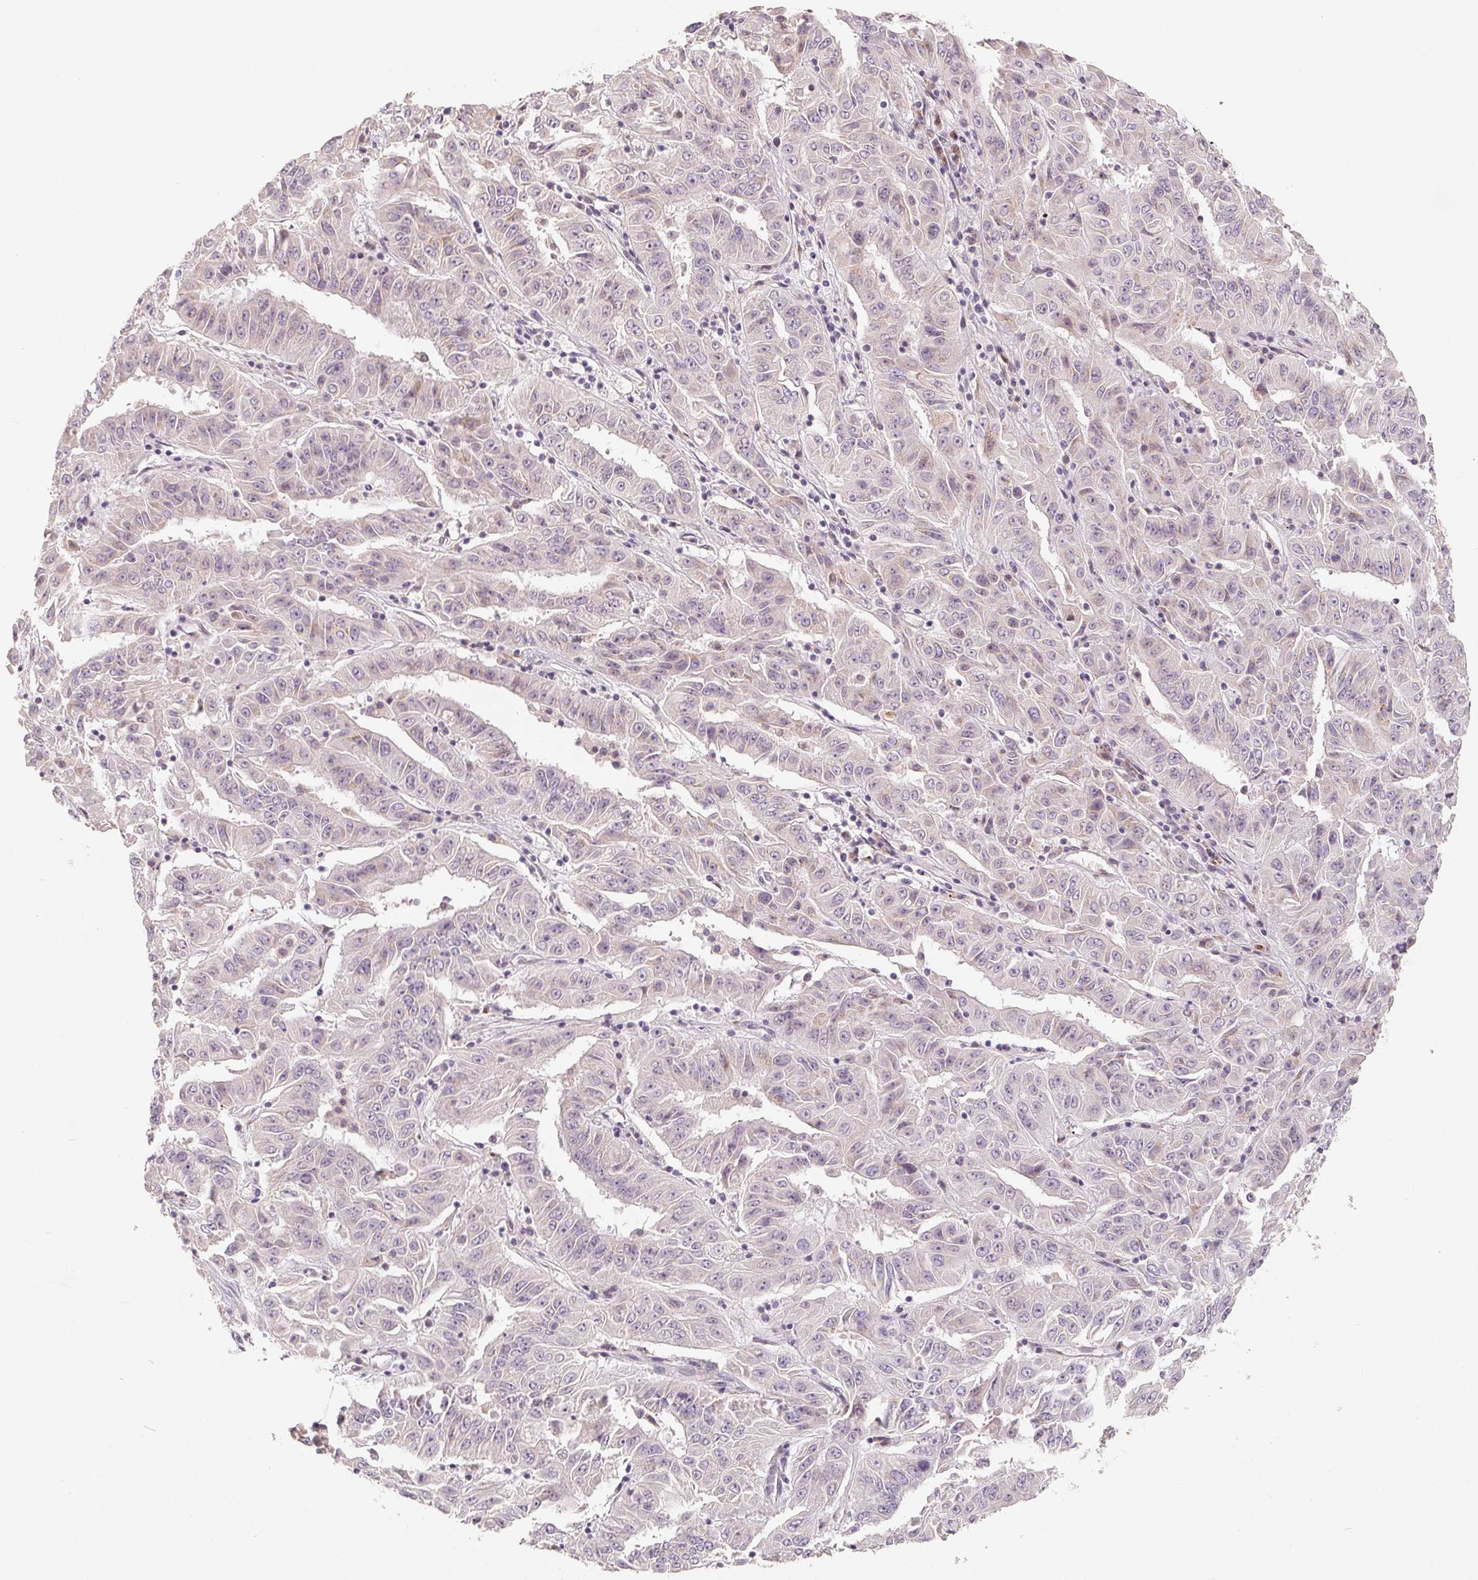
{"staining": {"intensity": "negative", "quantity": "none", "location": "none"}, "tissue": "pancreatic cancer", "cell_type": "Tumor cells", "image_type": "cancer", "snomed": [{"axis": "morphology", "description": "Adenocarcinoma, NOS"}, {"axis": "topography", "description": "Pancreas"}], "caption": "Pancreatic adenocarcinoma was stained to show a protein in brown. There is no significant expression in tumor cells. Brightfield microscopy of immunohistochemistry stained with DAB (brown) and hematoxylin (blue), captured at high magnification.", "gene": "TMSB15B", "patient": {"sex": "male", "age": 63}}